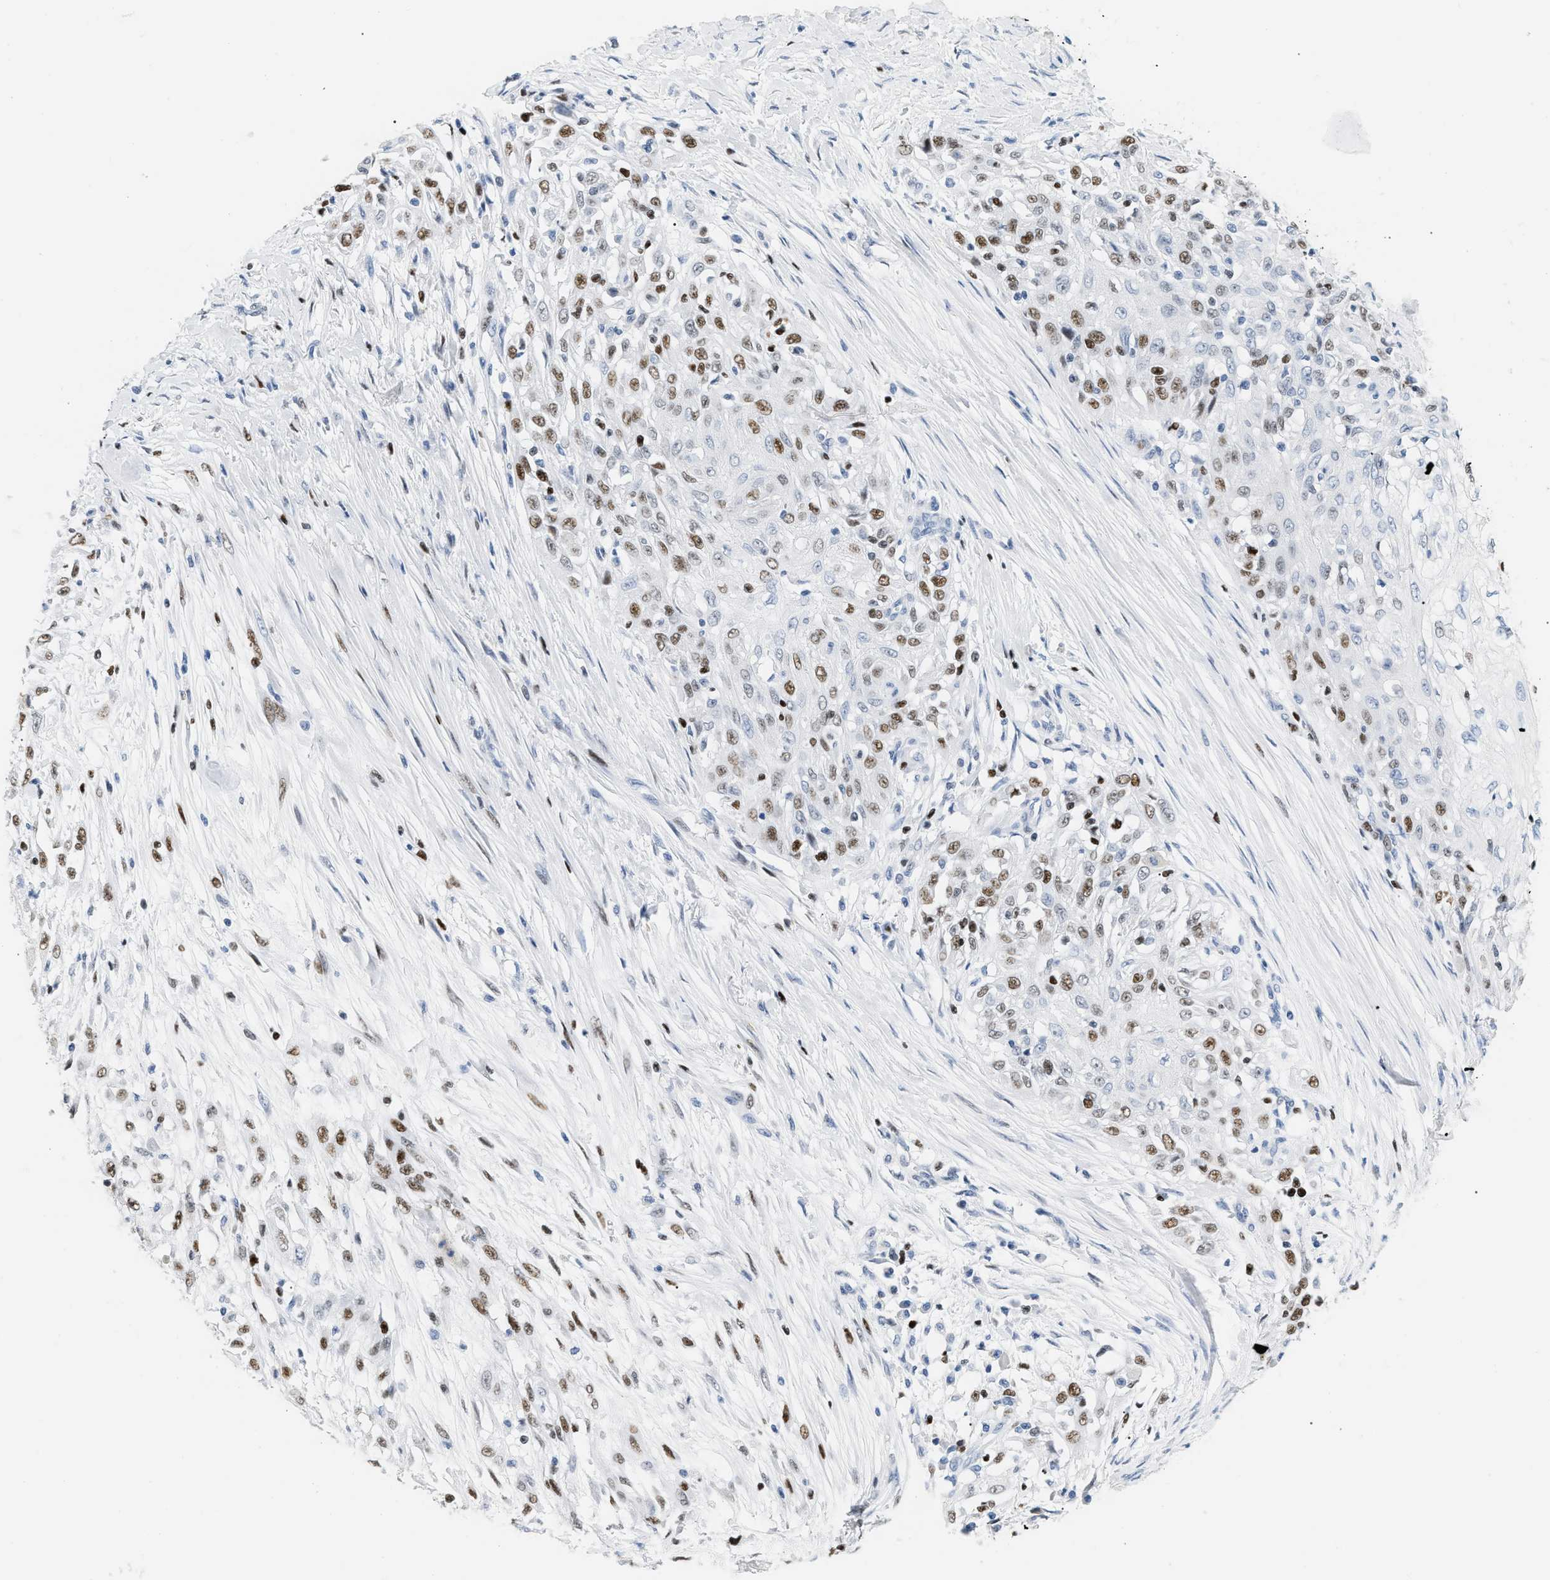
{"staining": {"intensity": "moderate", "quantity": "25%-75%", "location": "nuclear"}, "tissue": "skin cancer", "cell_type": "Tumor cells", "image_type": "cancer", "snomed": [{"axis": "morphology", "description": "Squamous cell carcinoma, NOS"}, {"axis": "morphology", "description": "Squamous cell carcinoma, metastatic, NOS"}, {"axis": "topography", "description": "Skin"}, {"axis": "topography", "description": "Lymph node"}], "caption": "Immunohistochemistry (DAB (3,3'-diaminobenzidine)) staining of metastatic squamous cell carcinoma (skin) displays moderate nuclear protein expression in approximately 25%-75% of tumor cells.", "gene": "MCM7", "patient": {"sex": "male", "age": 75}}